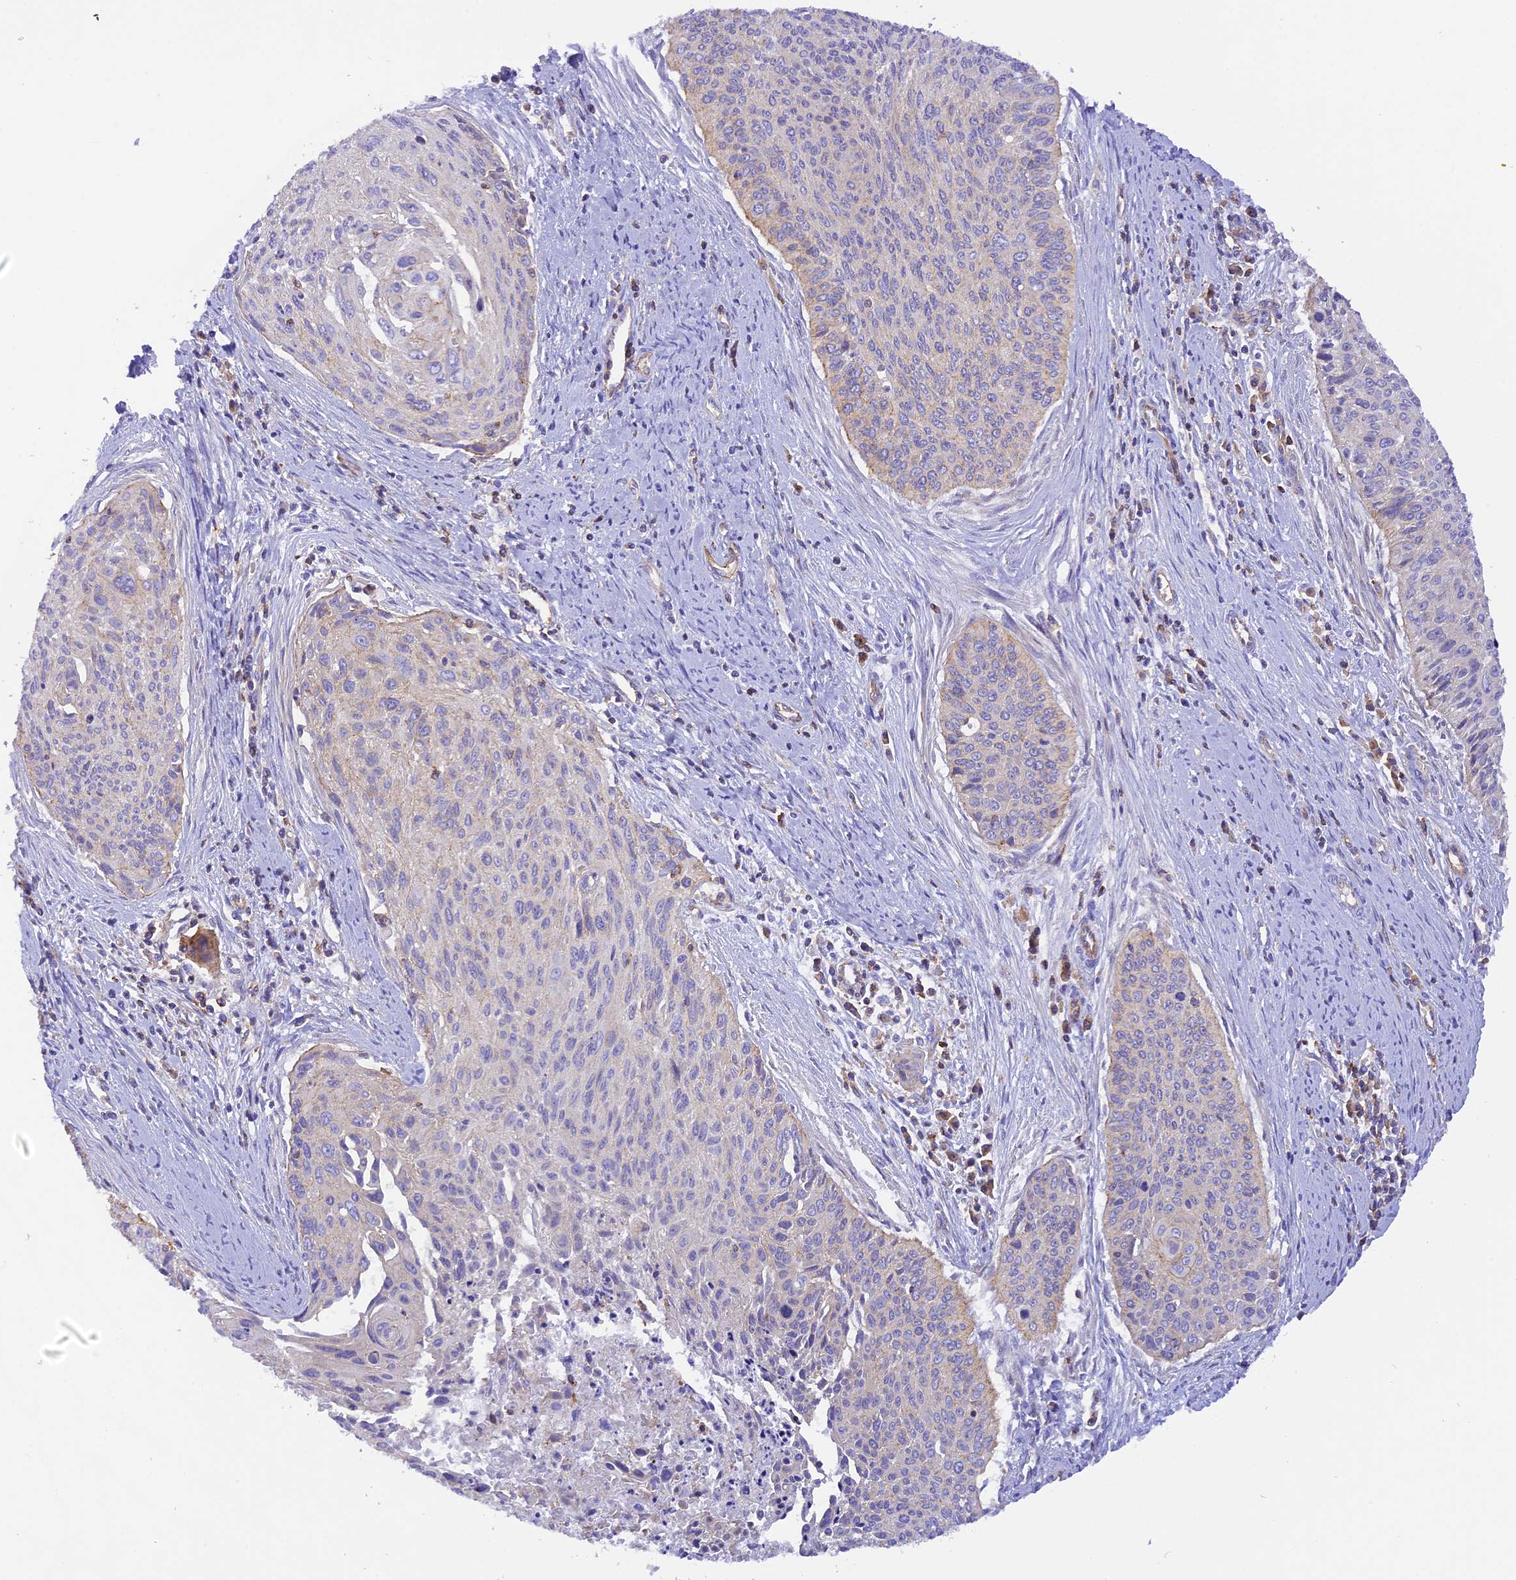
{"staining": {"intensity": "negative", "quantity": "none", "location": "none"}, "tissue": "cervical cancer", "cell_type": "Tumor cells", "image_type": "cancer", "snomed": [{"axis": "morphology", "description": "Squamous cell carcinoma, NOS"}, {"axis": "topography", "description": "Cervix"}], "caption": "DAB immunohistochemical staining of human squamous cell carcinoma (cervical) shows no significant staining in tumor cells. (Stains: DAB (3,3'-diaminobenzidine) immunohistochemistry with hematoxylin counter stain, Microscopy: brightfield microscopy at high magnification).", "gene": "FAM193A", "patient": {"sex": "female", "age": 55}}